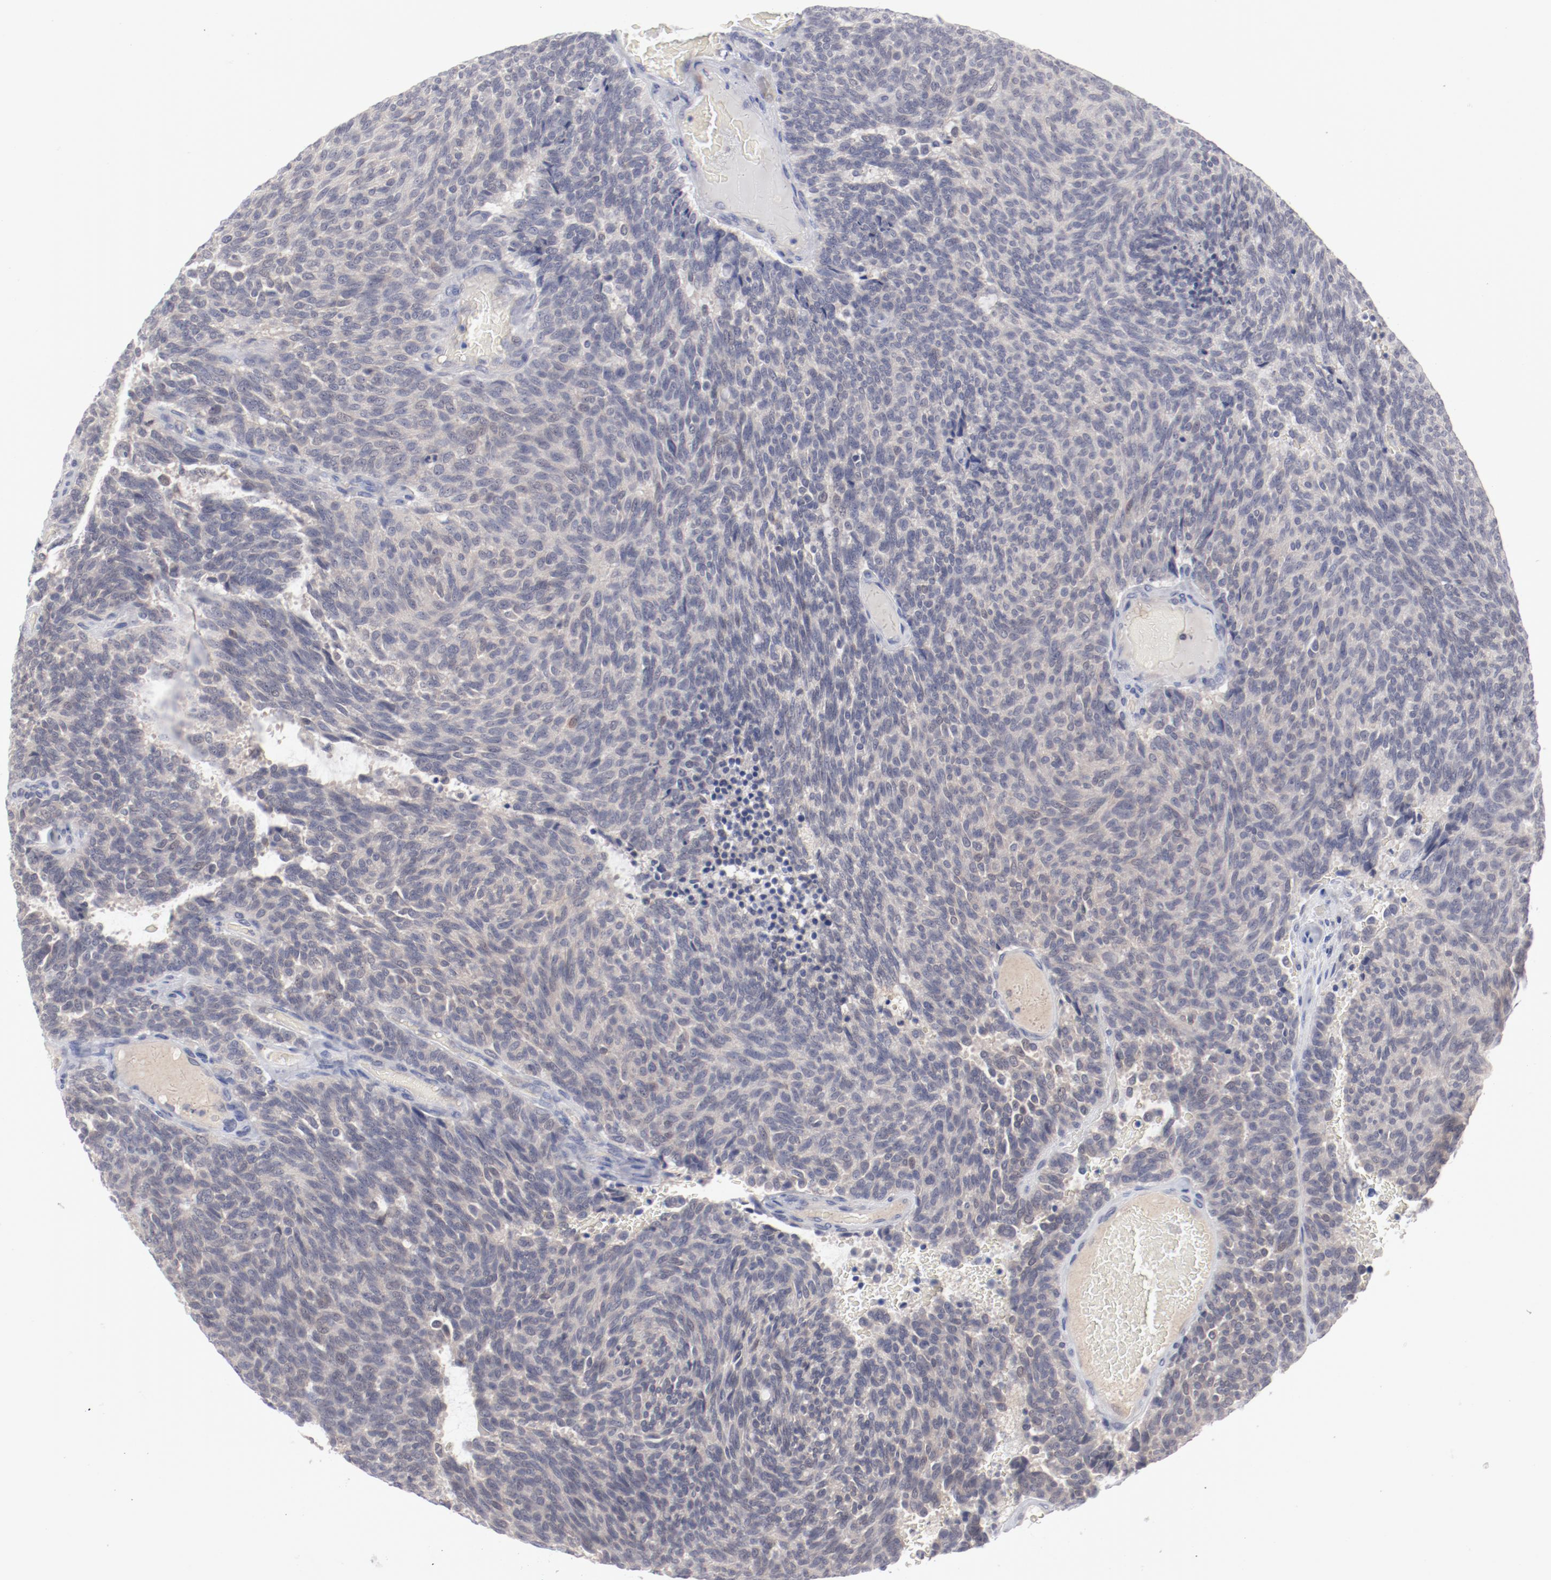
{"staining": {"intensity": "negative", "quantity": "none", "location": "none"}, "tissue": "carcinoid", "cell_type": "Tumor cells", "image_type": "cancer", "snomed": [{"axis": "morphology", "description": "Carcinoid, malignant, NOS"}, {"axis": "topography", "description": "Pancreas"}], "caption": "Tumor cells are negative for protein expression in human carcinoid.", "gene": "SH3BGR", "patient": {"sex": "female", "age": 54}}